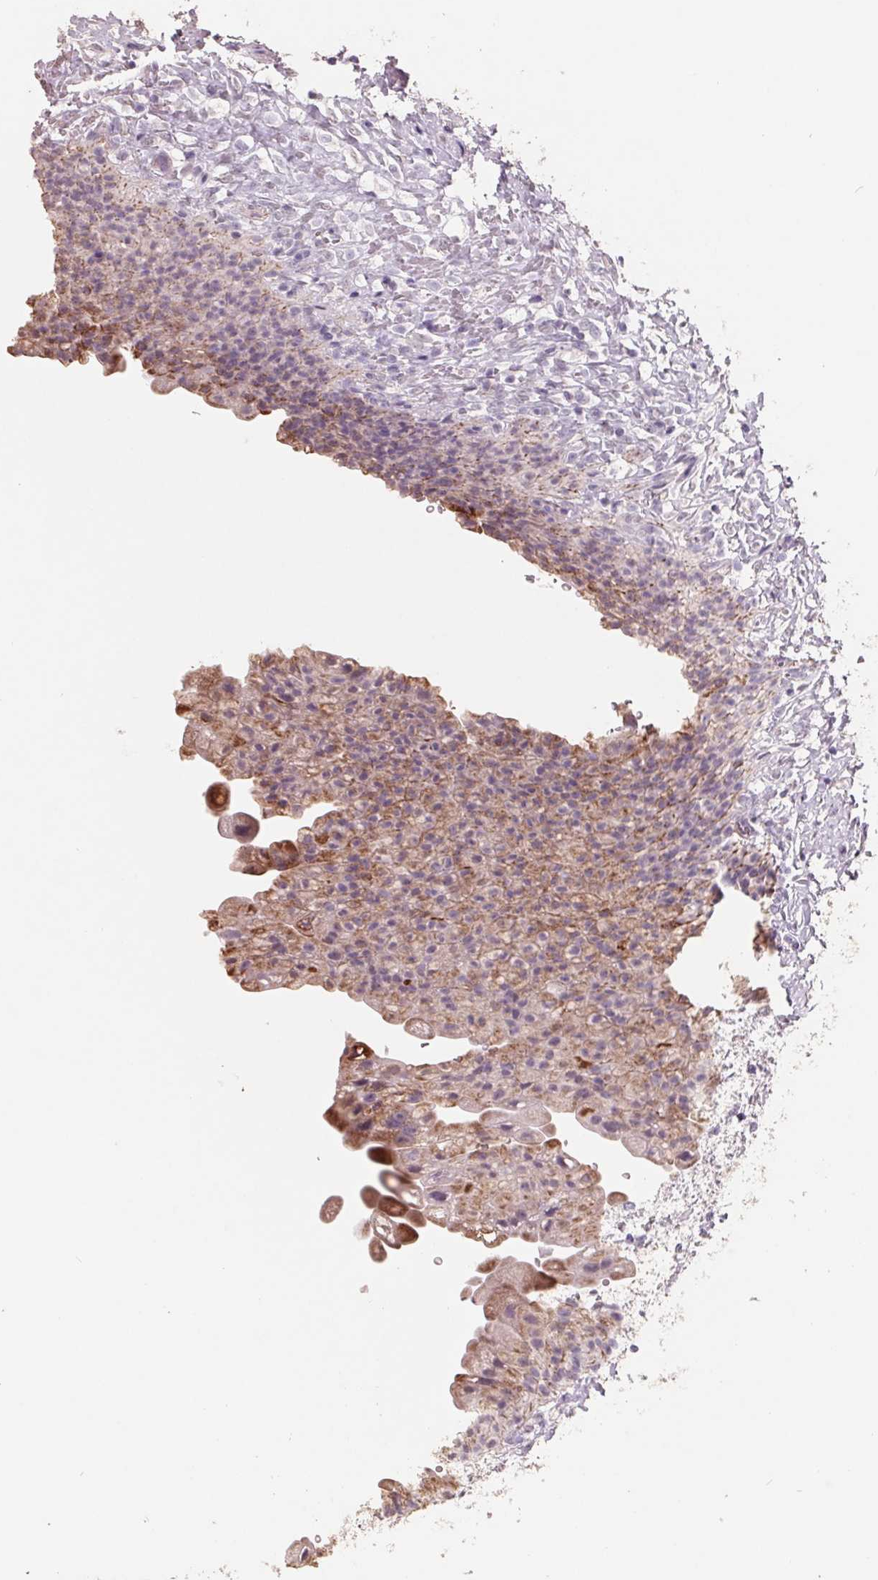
{"staining": {"intensity": "moderate", "quantity": "25%-75%", "location": "cytoplasmic/membranous"}, "tissue": "urinary bladder", "cell_type": "Urothelial cells", "image_type": "normal", "snomed": [{"axis": "morphology", "description": "Normal tissue, NOS"}, {"axis": "topography", "description": "Urinary bladder"}, {"axis": "topography", "description": "Prostate"}], "caption": "This photomicrograph displays immunohistochemistry staining of benign urinary bladder, with medium moderate cytoplasmic/membranous expression in approximately 25%-75% of urothelial cells.", "gene": "FTCD", "patient": {"sex": "male", "age": 76}}